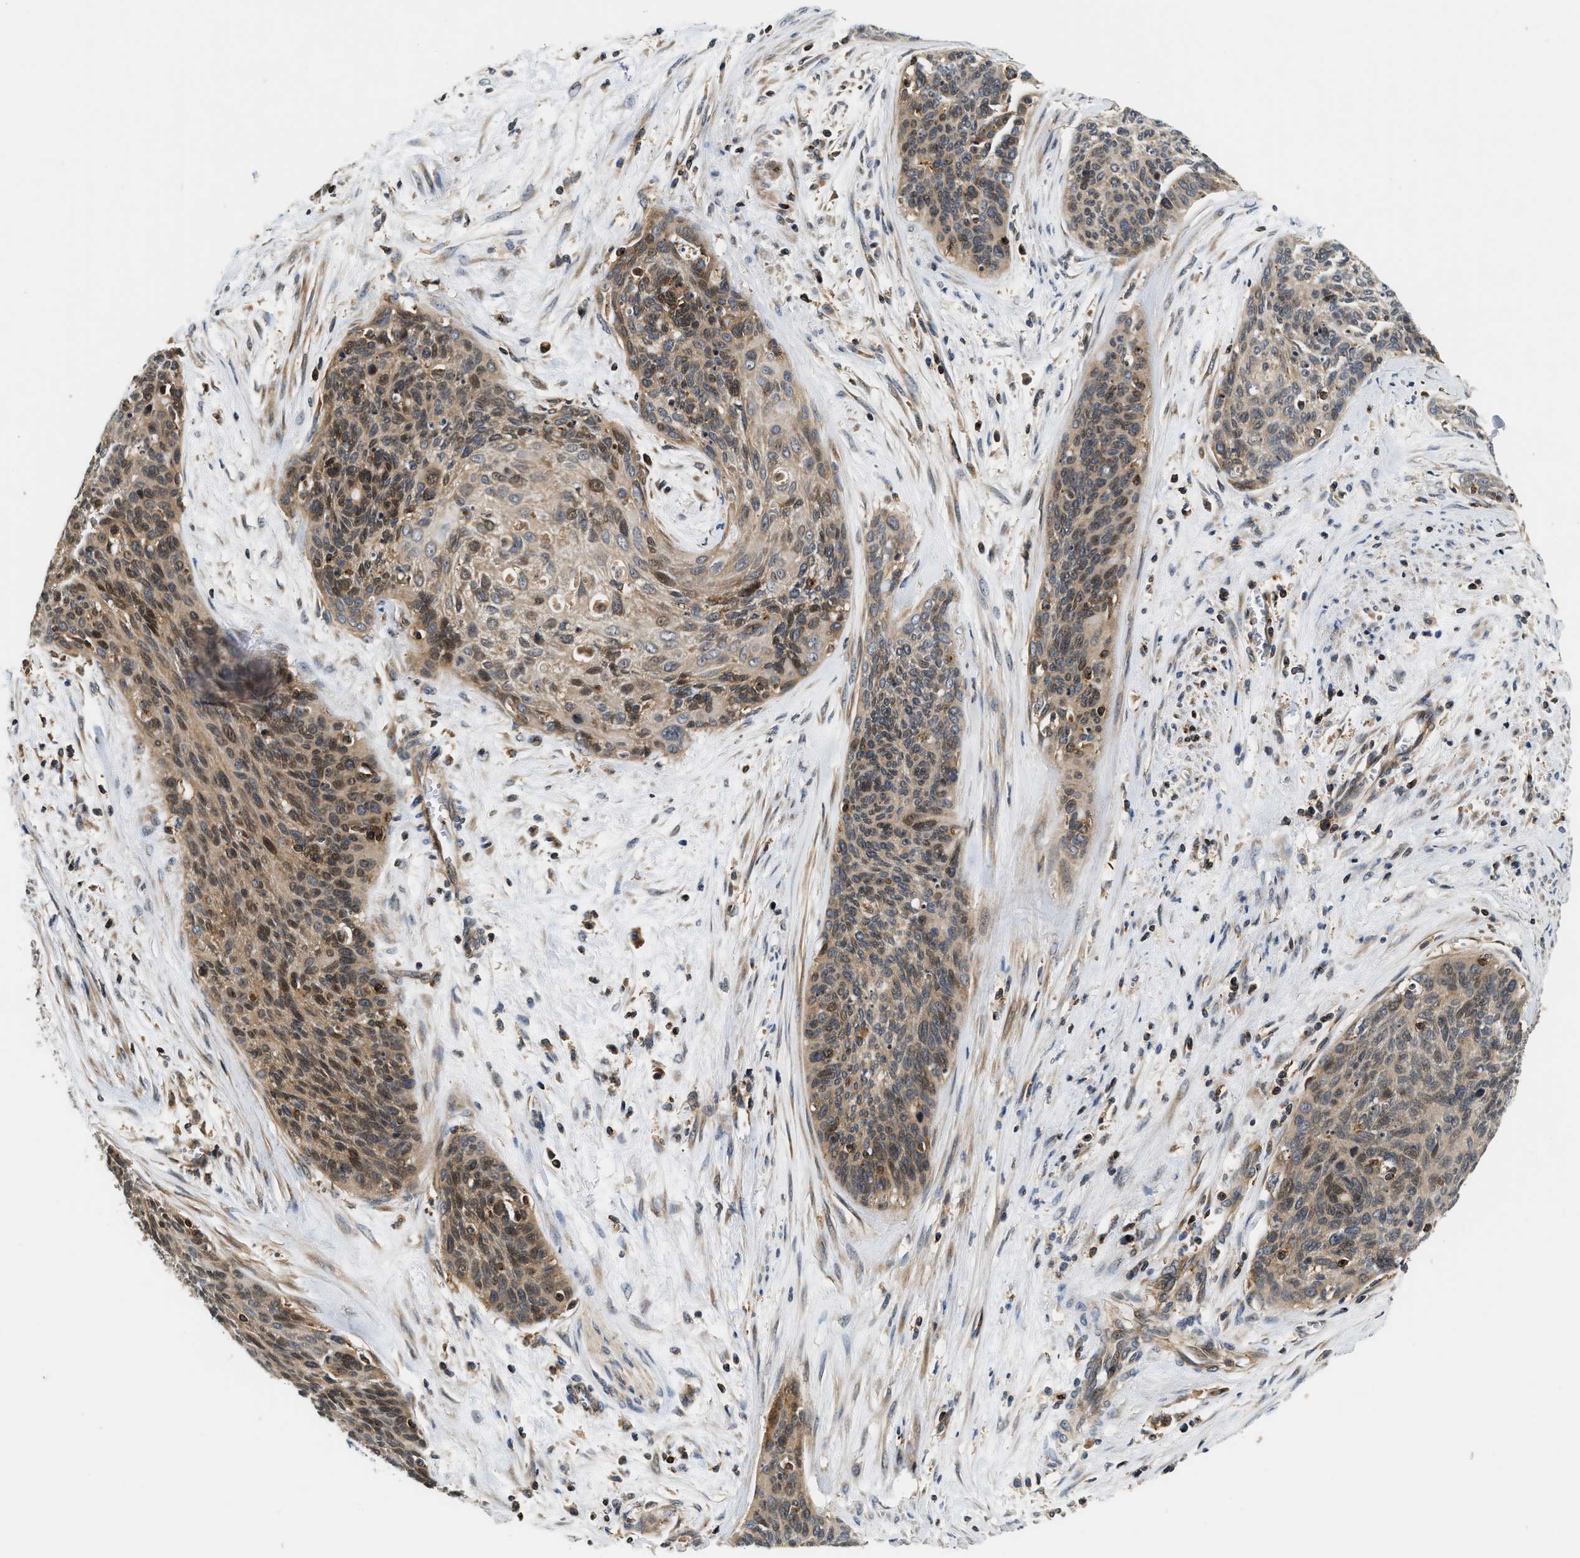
{"staining": {"intensity": "moderate", "quantity": "25%-75%", "location": "cytoplasmic/membranous,nuclear"}, "tissue": "cervical cancer", "cell_type": "Tumor cells", "image_type": "cancer", "snomed": [{"axis": "morphology", "description": "Squamous cell carcinoma, NOS"}, {"axis": "topography", "description": "Cervix"}], "caption": "Moderate cytoplasmic/membranous and nuclear positivity for a protein is identified in approximately 25%-75% of tumor cells of cervical squamous cell carcinoma using immunohistochemistry (IHC).", "gene": "SNX5", "patient": {"sex": "female", "age": 55}}